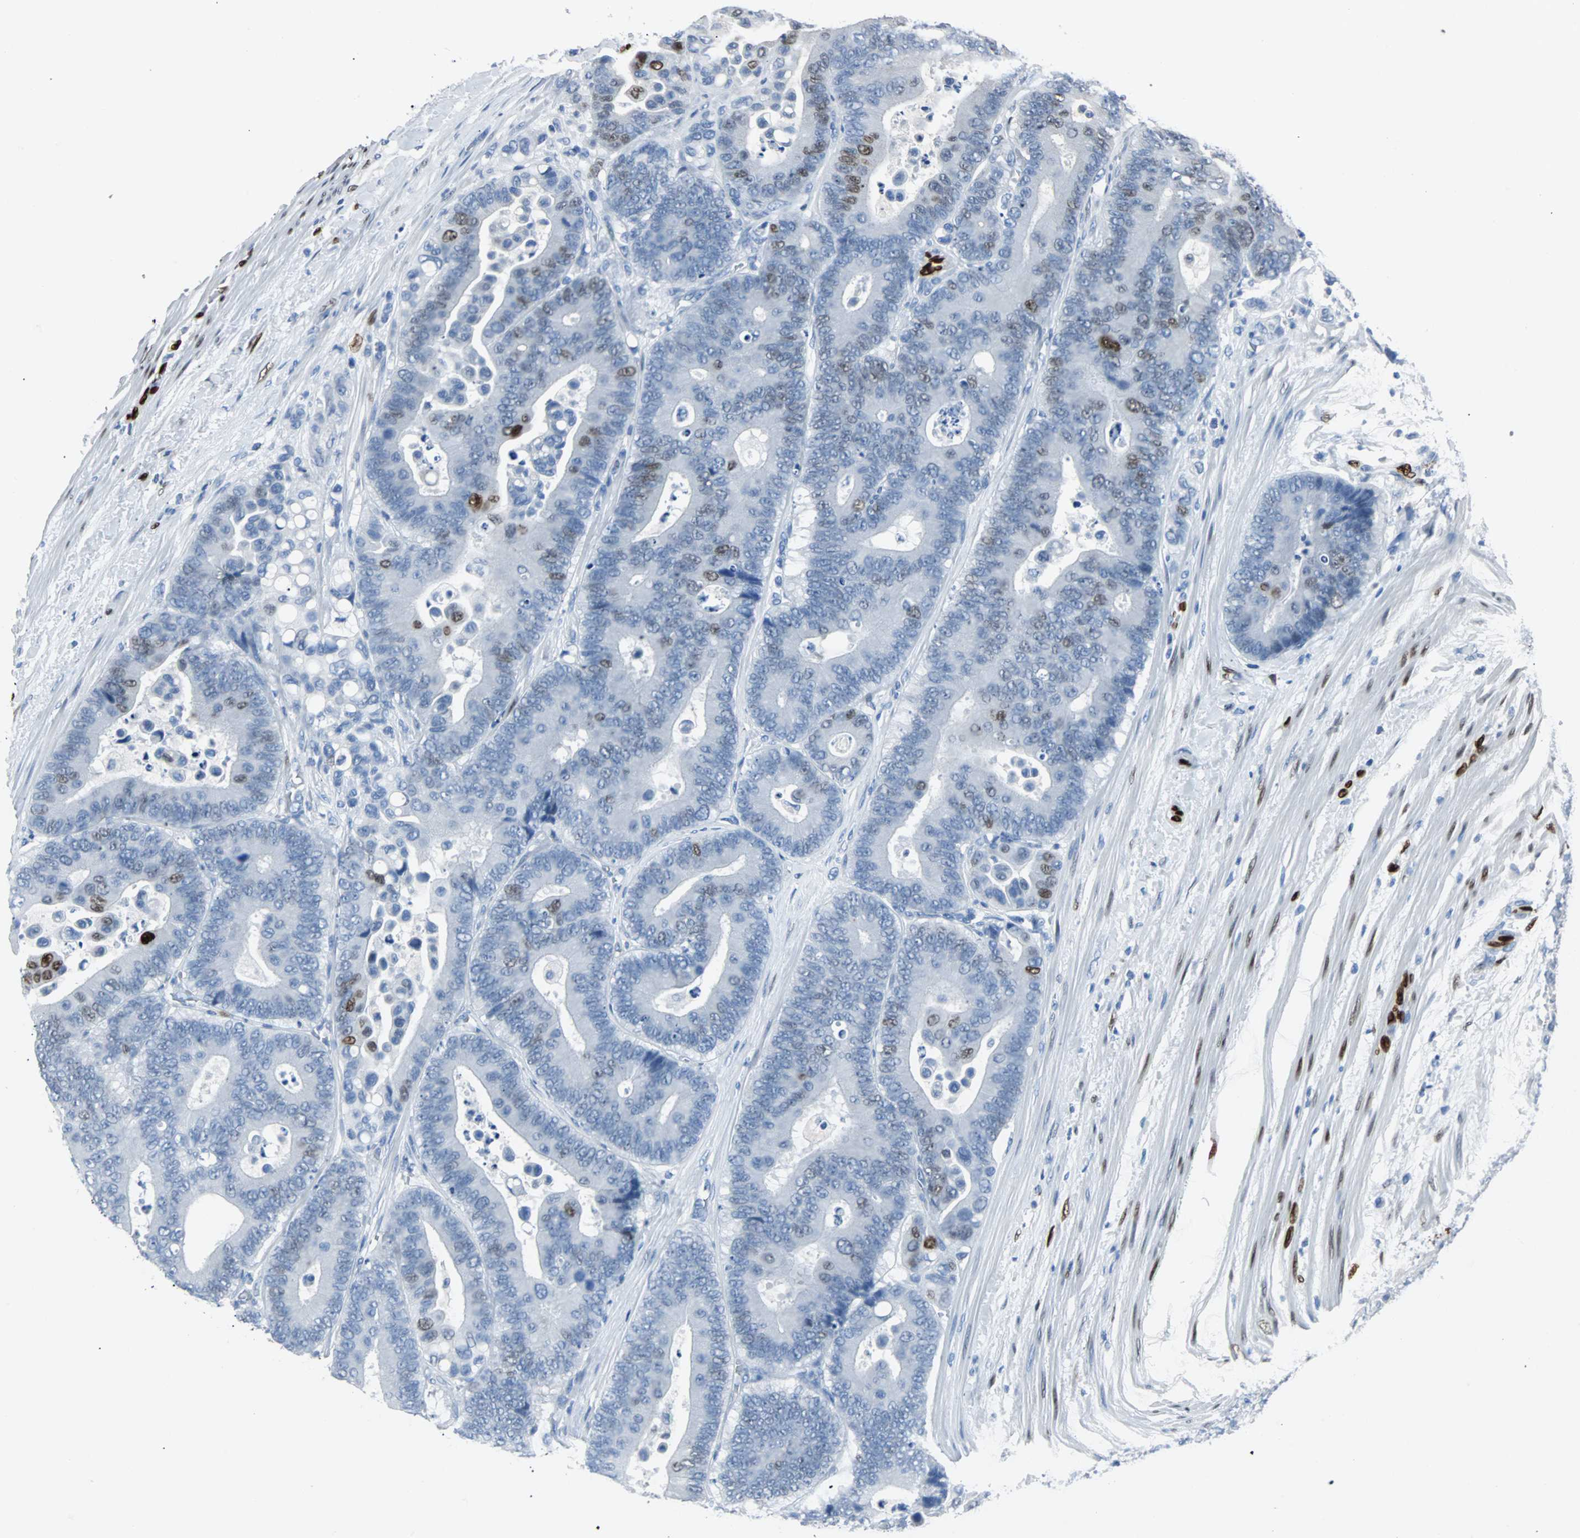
{"staining": {"intensity": "moderate", "quantity": "<25%", "location": "nuclear"}, "tissue": "colorectal cancer", "cell_type": "Tumor cells", "image_type": "cancer", "snomed": [{"axis": "morphology", "description": "Normal tissue, NOS"}, {"axis": "morphology", "description": "Adenocarcinoma, NOS"}, {"axis": "topography", "description": "Colon"}], "caption": "Protein expression analysis of human colorectal cancer reveals moderate nuclear staining in approximately <25% of tumor cells.", "gene": "IL33", "patient": {"sex": "male", "age": 82}}